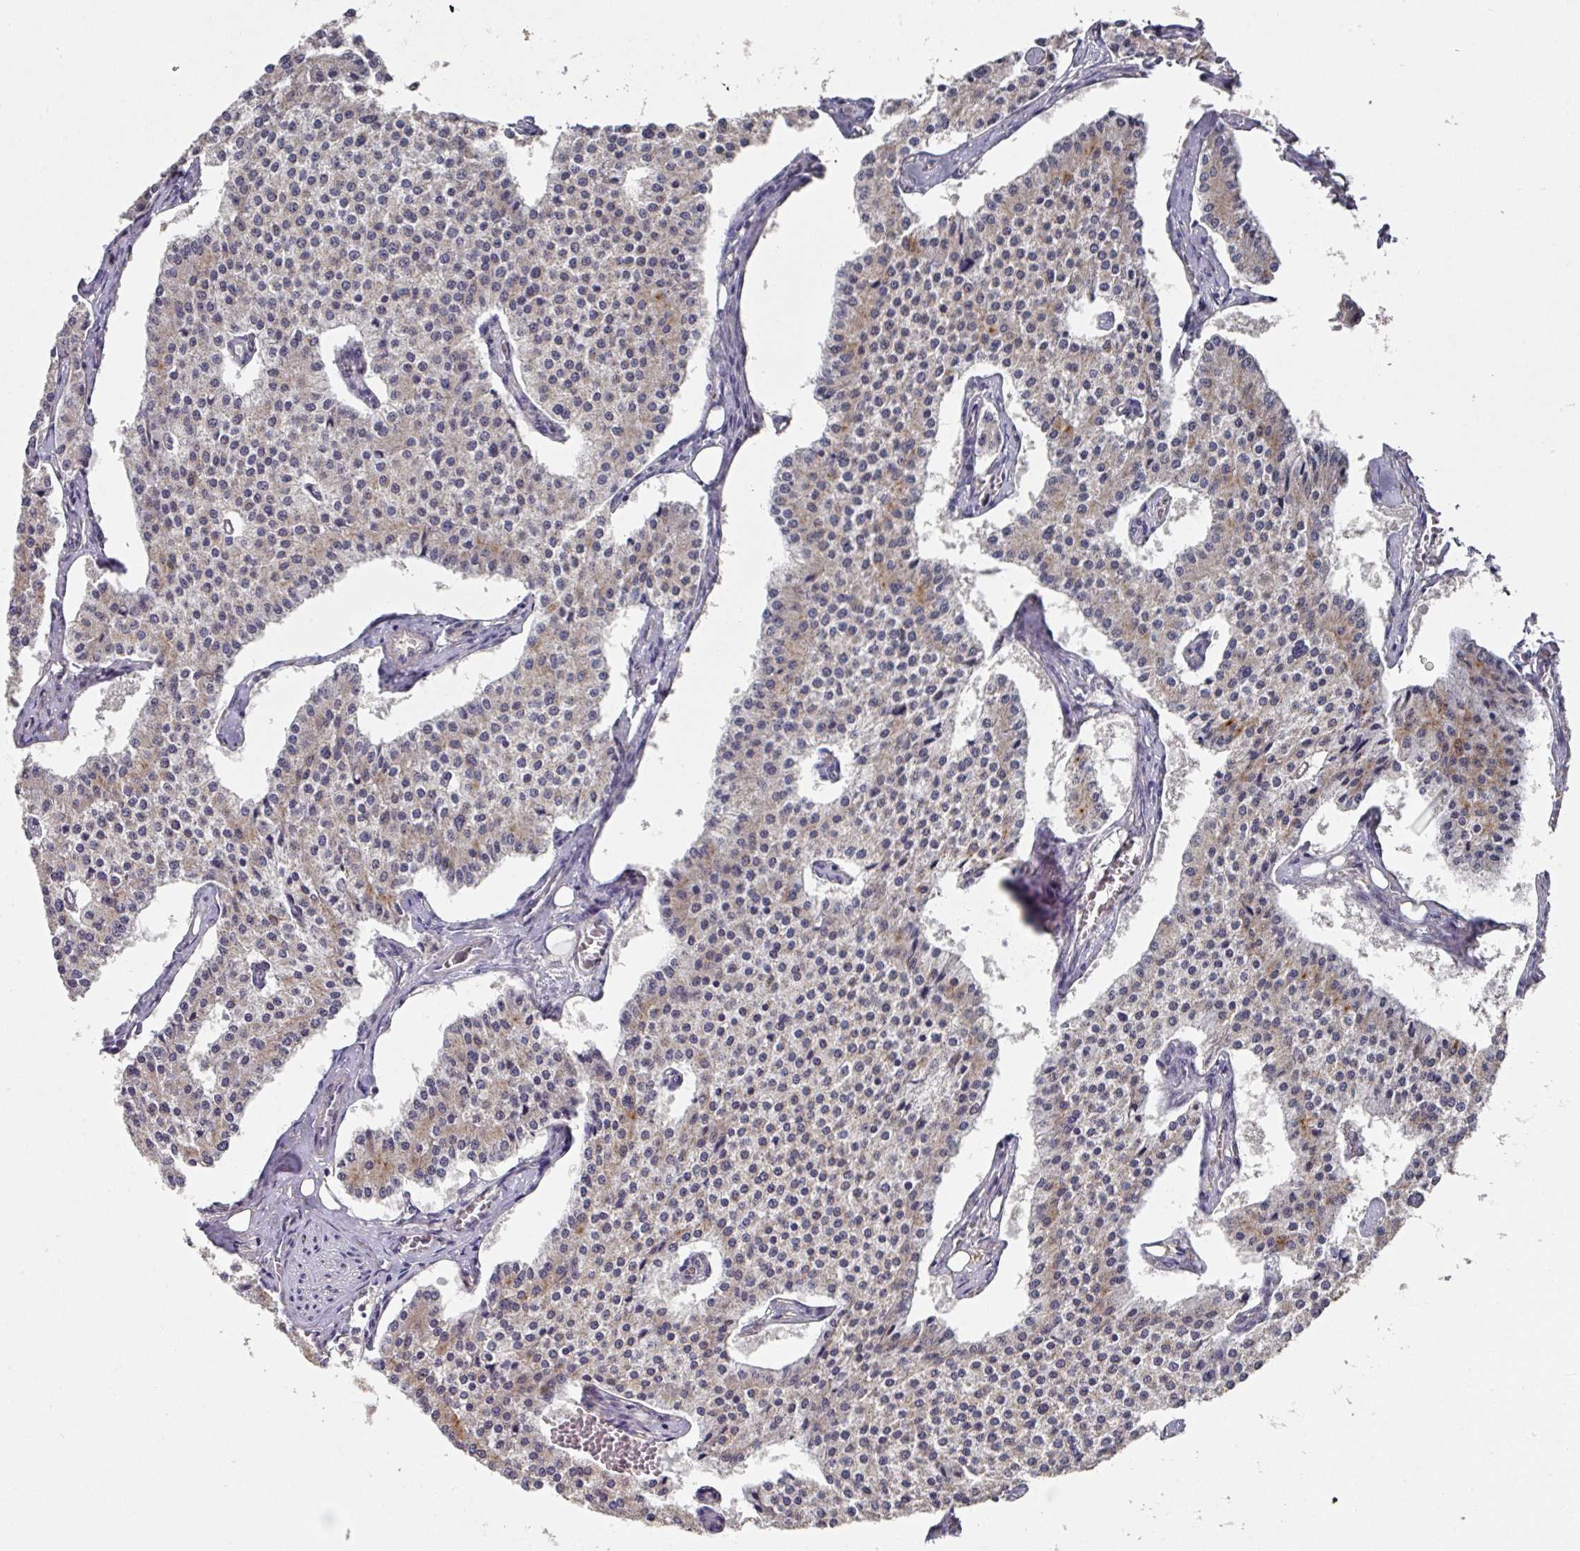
{"staining": {"intensity": "weak", "quantity": "25%-75%", "location": "cytoplasmic/membranous"}, "tissue": "carcinoid", "cell_type": "Tumor cells", "image_type": "cancer", "snomed": [{"axis": "morphology", "description": "Carcinoid, malignant, NOS"}, {"axis": "topography", "description": "Colon"}], "caption": "An IHC histopathology image of tumor tissue is shown. Protein staining in brown labels weak cytoplasmic/membranous positivity in carcinoid within tumor cells. (IHC, brightfield microscopy, high magnification).", "gene": "EXTL3", "patient": {"sex": "female", "age": 52}}